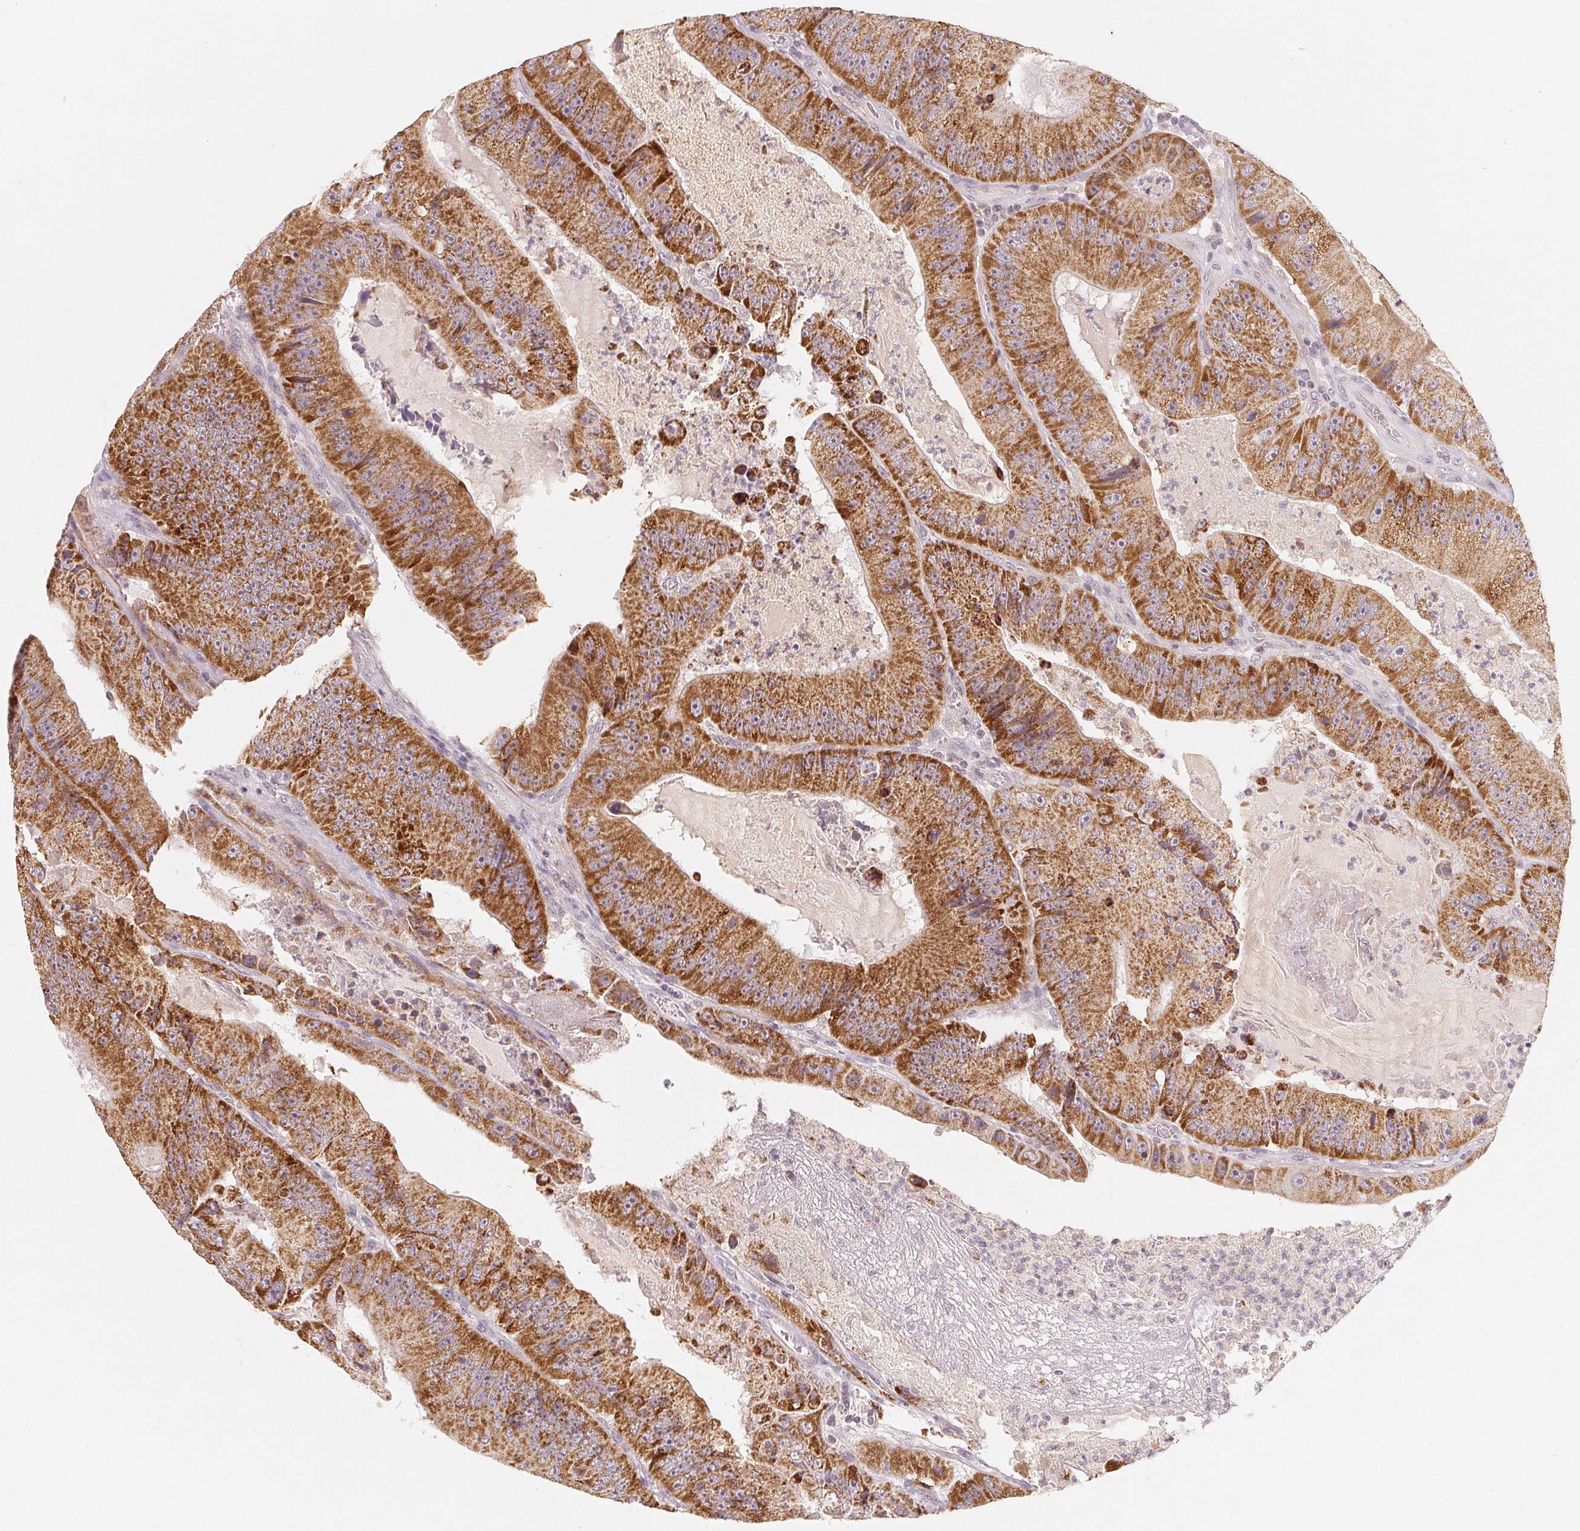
{"staining": {"intensity": "strong", "quantity": ">75%", "location": "cytoplasmic/membranous"}, "tissue": "colorectal cancer", "cell_type": "Tumor cells", "image_type": "cancer", "snomed": [{"axis": "morphology", "description": "Adenocarcinoma, NOS"}, {"axis": "topography", "description": "Colon"}], "caption": "Immunohistochemical staining of colorectal adenocarcinoma displays high levels of strong cytoplasmic/membranous positivity in about >75% of tumor cells. Immunohistochemistry stains the protein of interest in brown and the nuclei are stained blue.", "gene": "GHITM", "patient": {"sex": "female", "age": 86}}